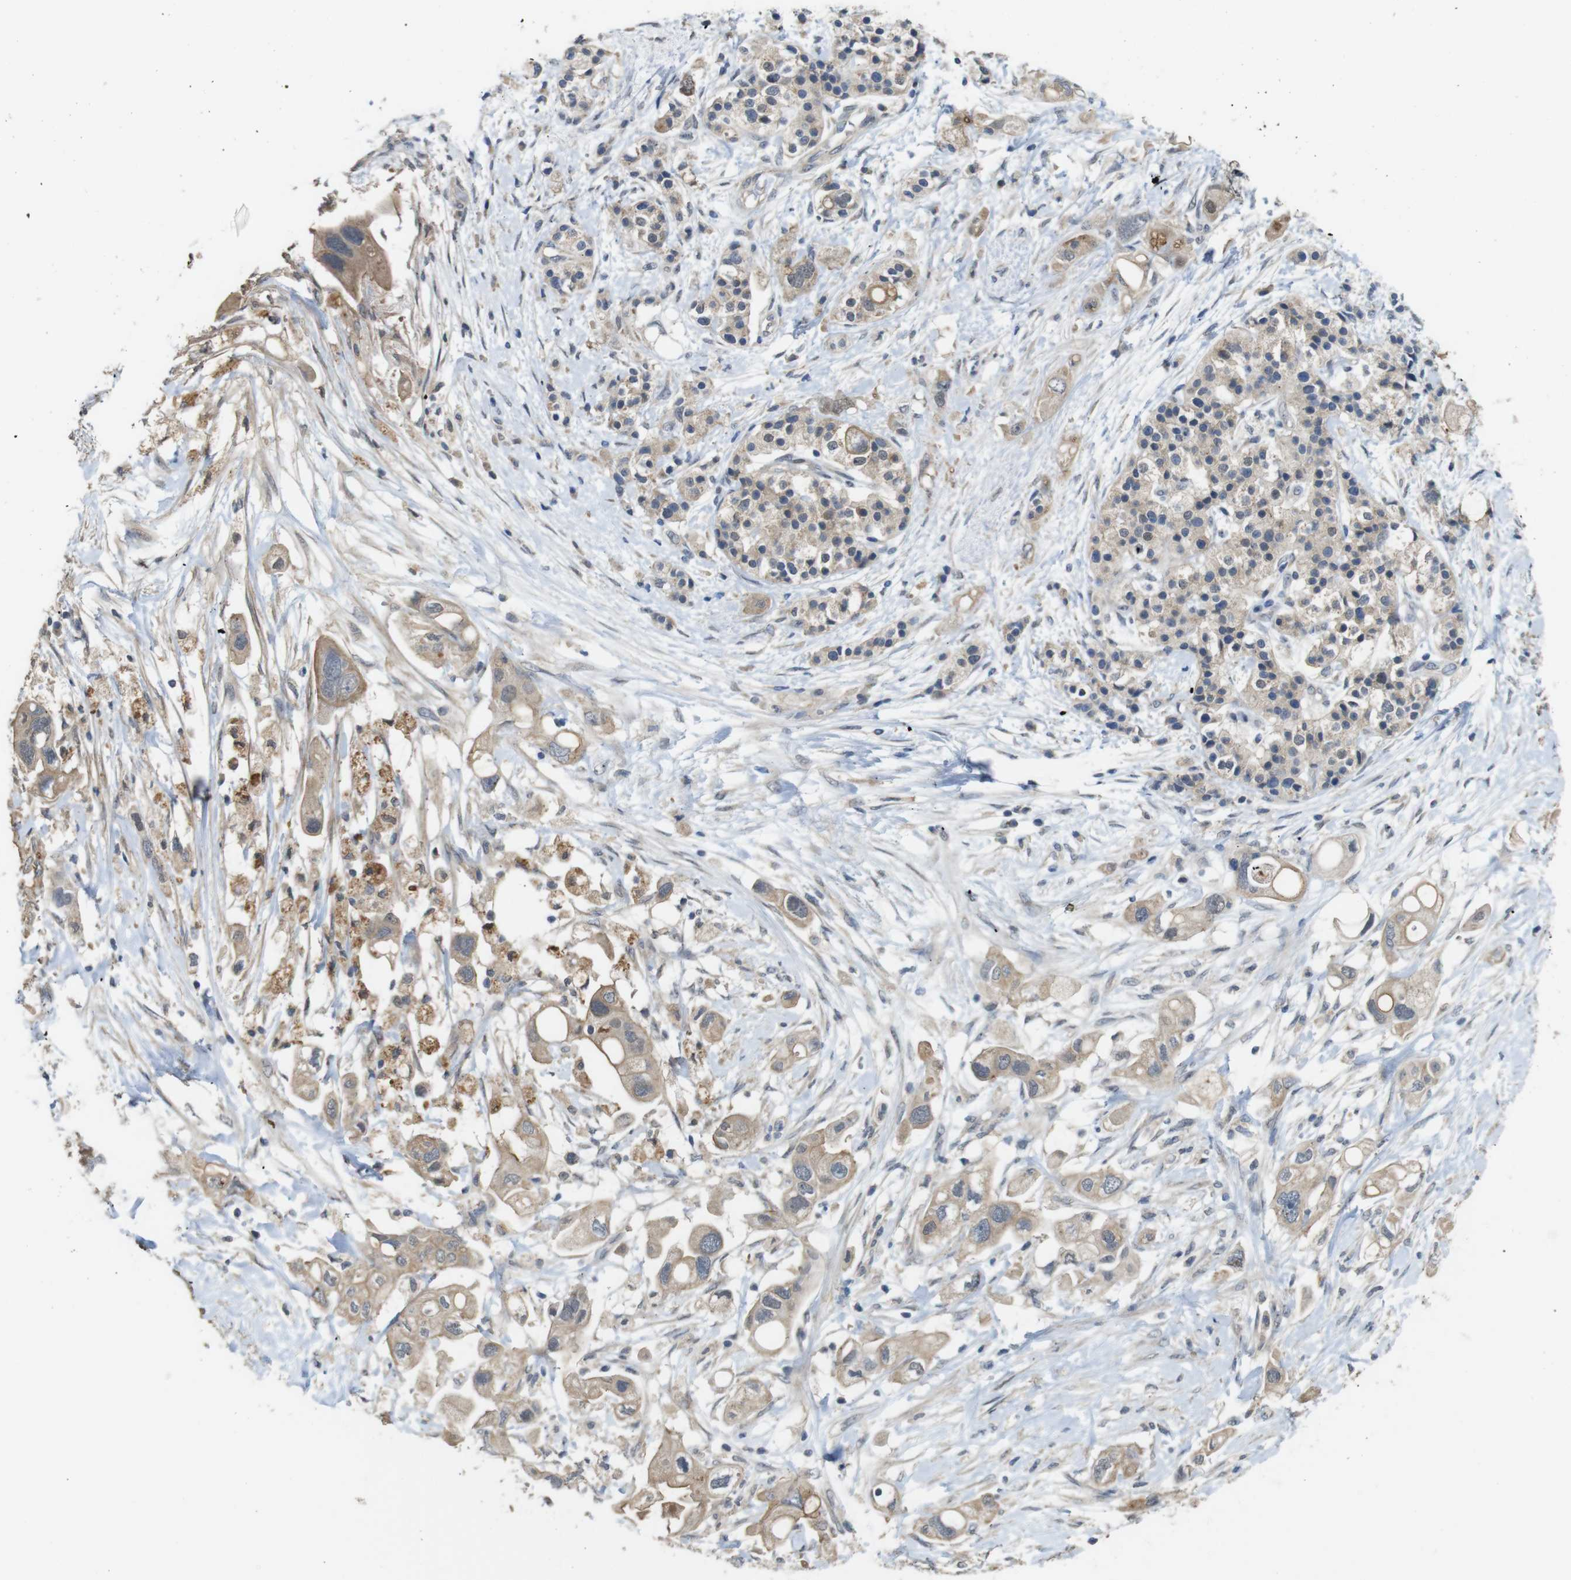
{"staining": {"intensity": "weak", "quantity": ">75%", "location": "cytoplasmic/membranous"}, "tissue": "pancreatic cancer", "cell_type": "Tumor cells", "image_type": "cancer", "snomed": [{"axis": "morphology", "description": "Adenocarcinoma, NOS"}, {"axis": "topography", "description": "Pancreas"}], "caption": "Tumor cells display low levels of weak cytoplasmic/membranous positivity in approximately >75% of cells in human pancreatic cancer (adenocarcinoma).", "gene": "CDC34", "patient": {"sex": "female", "age": 56}}